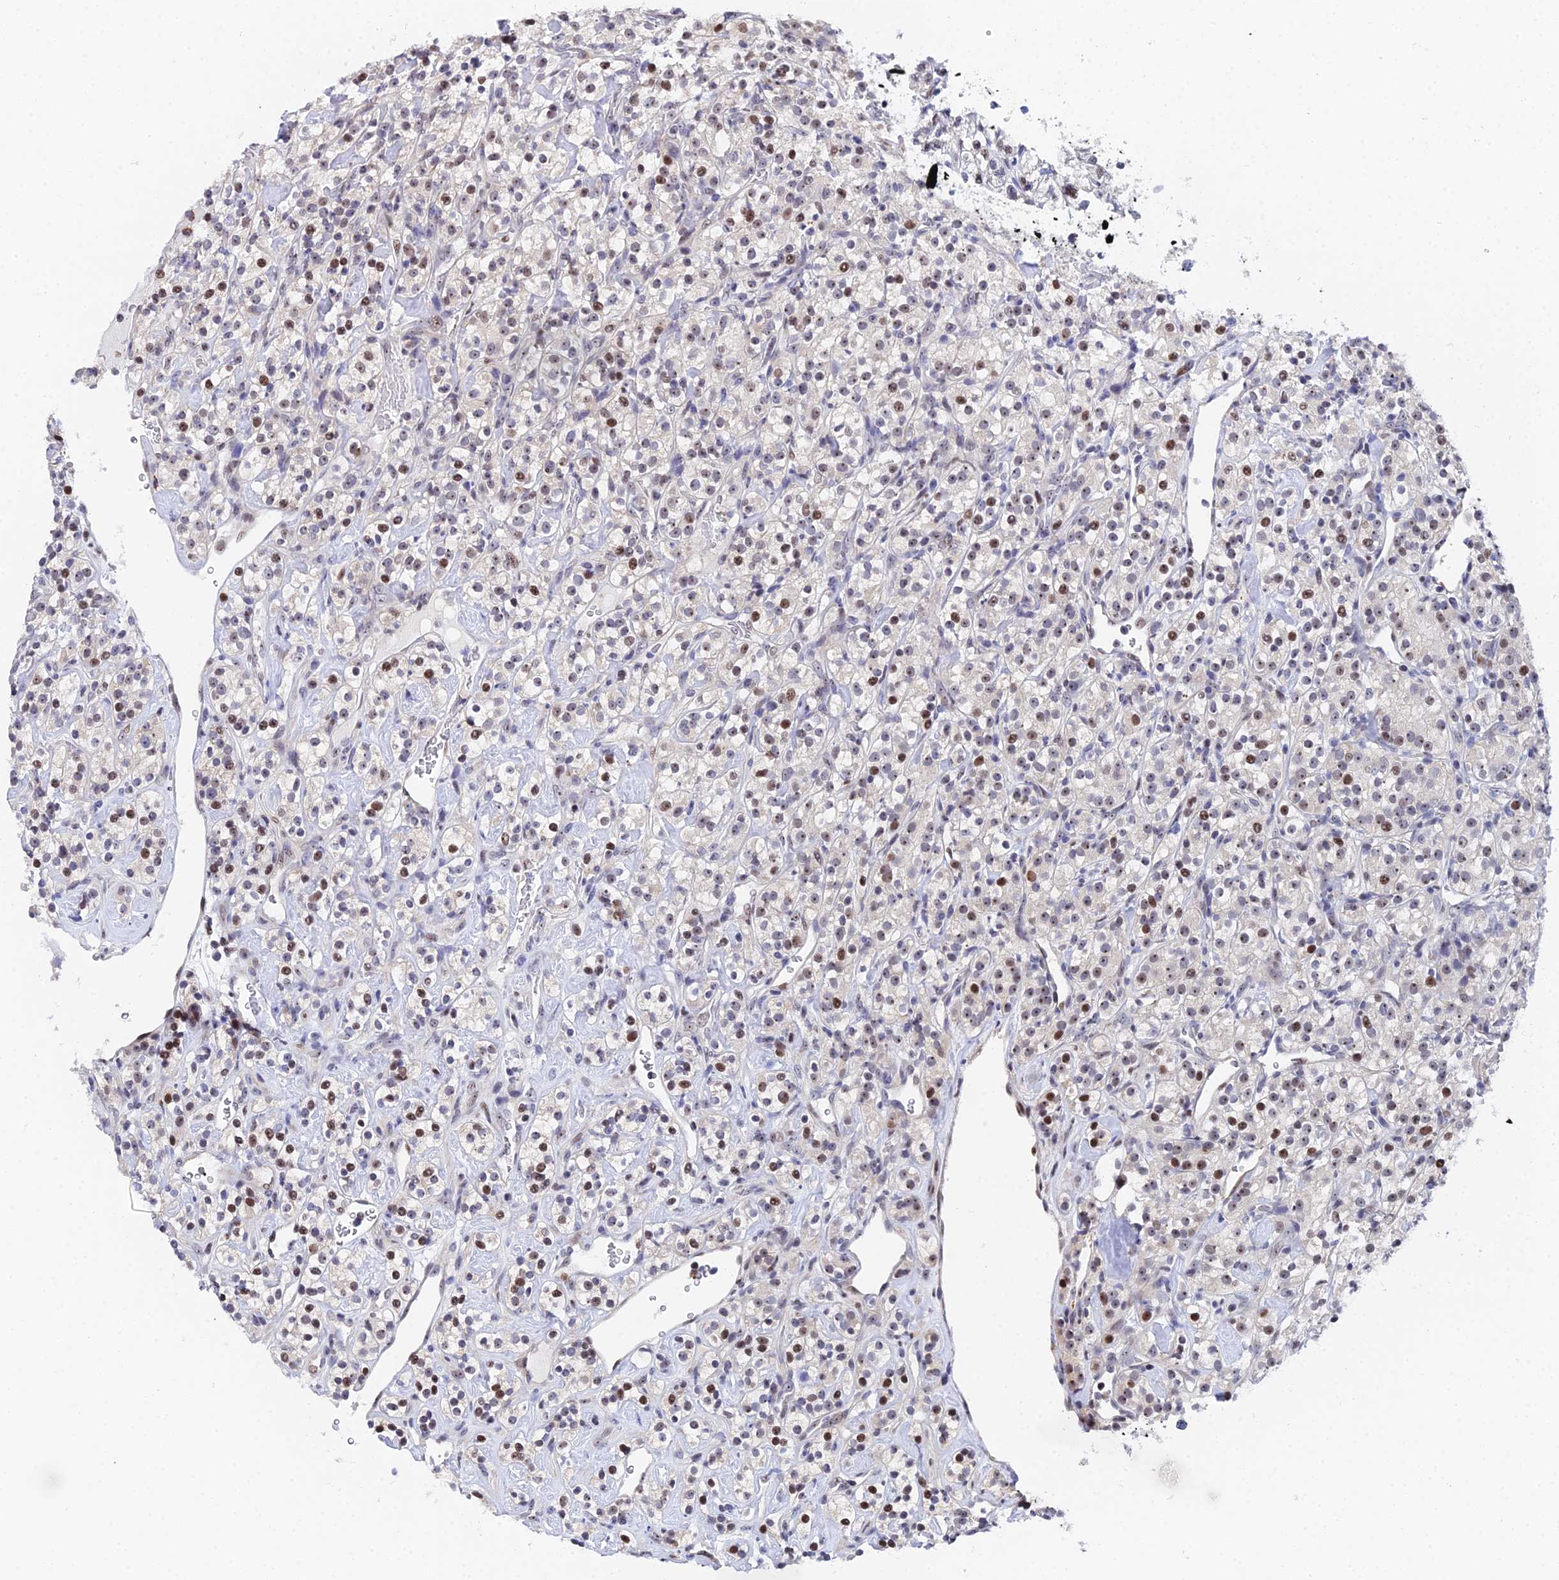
{"staining": {"intensity": "moderate", "quantity": "25%-75%", "location": "nuclear"}, "tissue": "renal cancer", "cell_type": "Tumor cells", "image_type": "cancer", "snomed": [{"axis": "morphology", "description": "Adenocarcinoma, NOS"}, {"axis": "topography", "description": "Kidney"}], "caption": "IHC image of neoplastic tissue: adenocarcinoma (renal) stained using immunohistochemistry exhibits medium levels of moderate protein expression localized specifically in the nuclear of tumor cells, appearing as a nuclear brown color.", "gene": "TIFA", "patient": {"sex": "male", "age": 77}}